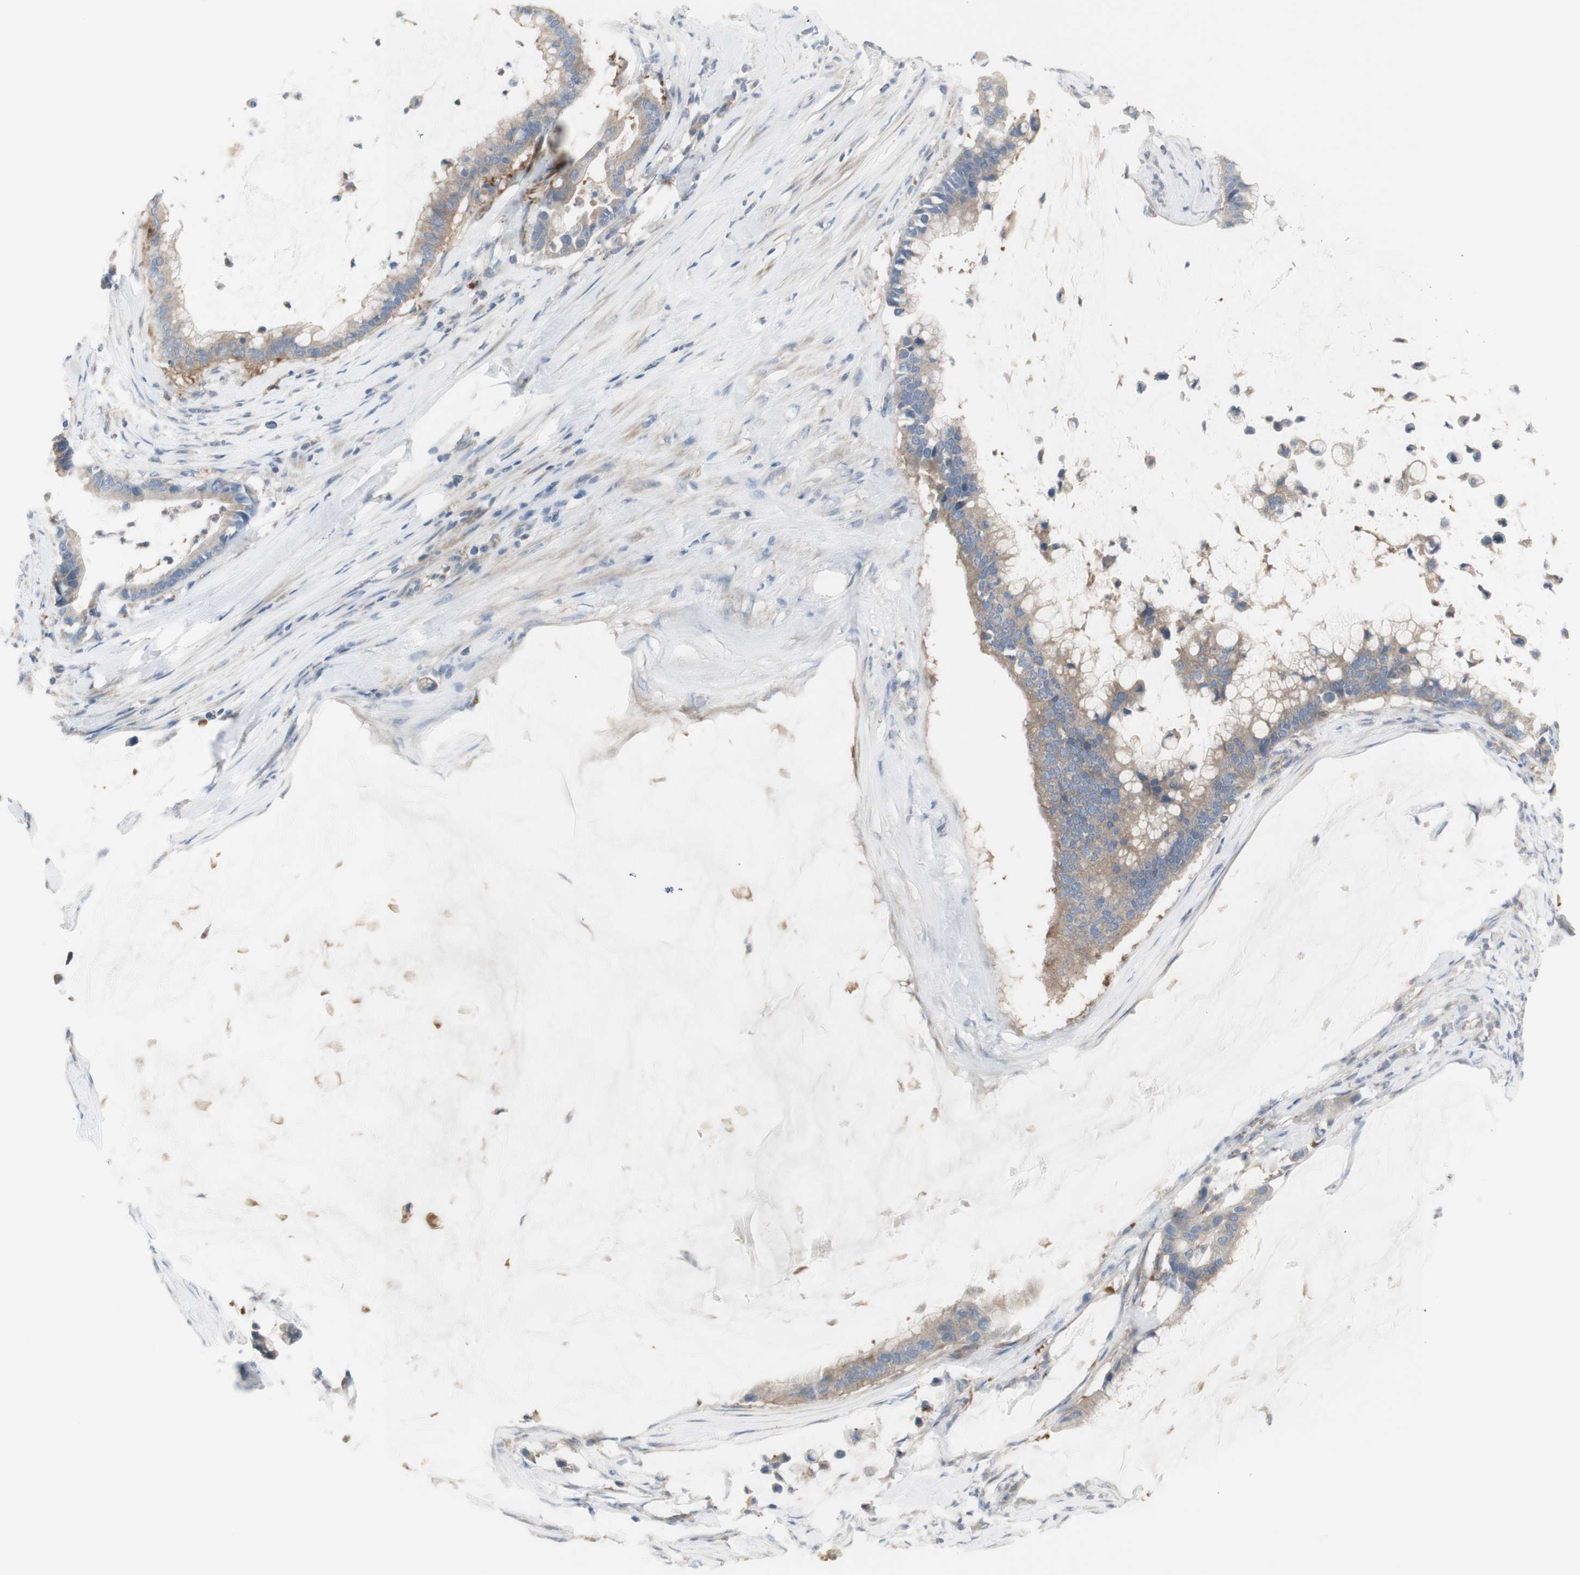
{"staining": {"intensity": "weak", "quantity": "25%-75%", "location": "cytoplasmic/membranous"}, "tissue": "pancreatic cancer", "cell_type": "Tumor cells", "image_type": "cancer", "snomed": [{"axis": "morphology", "description": "Adenocarcinoma, NOS"}, {"axis": "topography", "description": "Pancreas"}], "caption": "Pancreatic cancer (adenocarcinoma) tissue reveals weak cytoplasmic/membranous positivity in about 25%-75% of tumor cells, visualized by immunohistochemistry. The protein of interest is shown in brown color, while the nuclei are stained blue.", "gene": "C3orf52", "patient": {"sex": "male", "age": 41}}